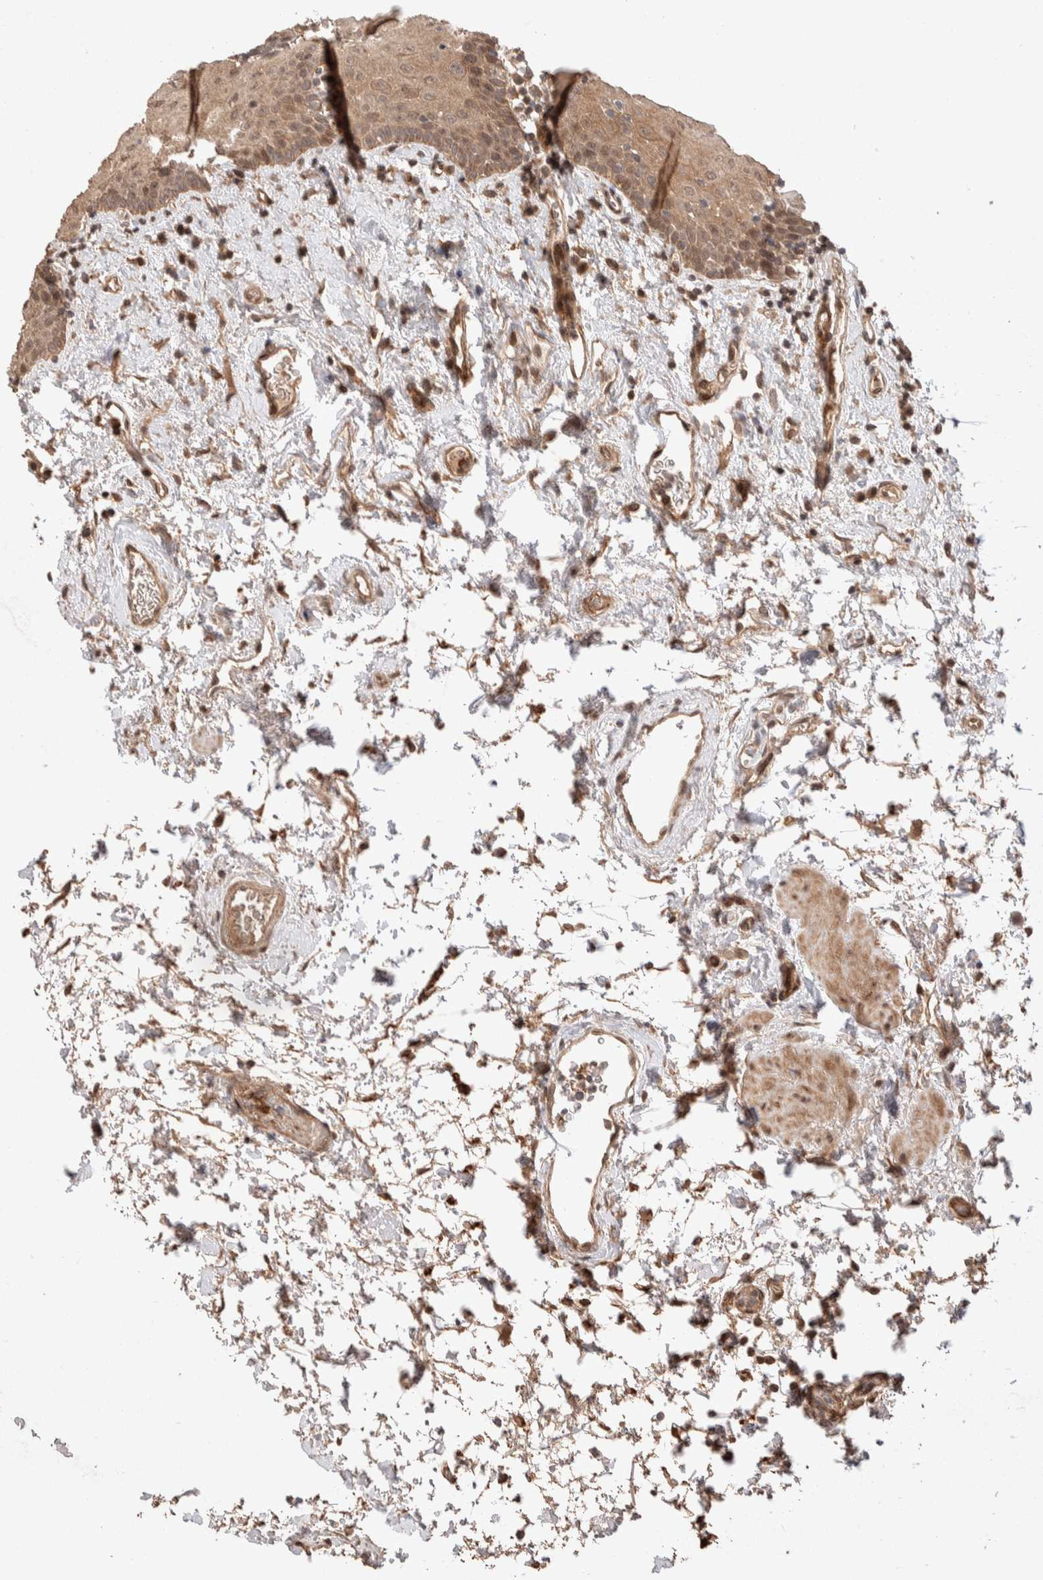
{"staining": {"intensity": "moderate", "quantity": ">75%", "location": "cytoplasmic/membranous,nuclear"}, "tissue": "oral mucosa", "cell_type": "Squamous epithelial cells", "image_type": "normal", "snomed": [{"axis": "morphology", "description": "Normal tissue, NOS"}, {"axis": "topography", "description": "Oral tissue"}], "caption": "Immunohistochemical staining of unremarkable oral mucosa demonstrates moderate cytoplasmic/membranous,nuclear protein positivity in approximately >75% of squamous epithelial cells.", "gene": "PRDM15", "patient": {"sex": "male", "age": 66}}